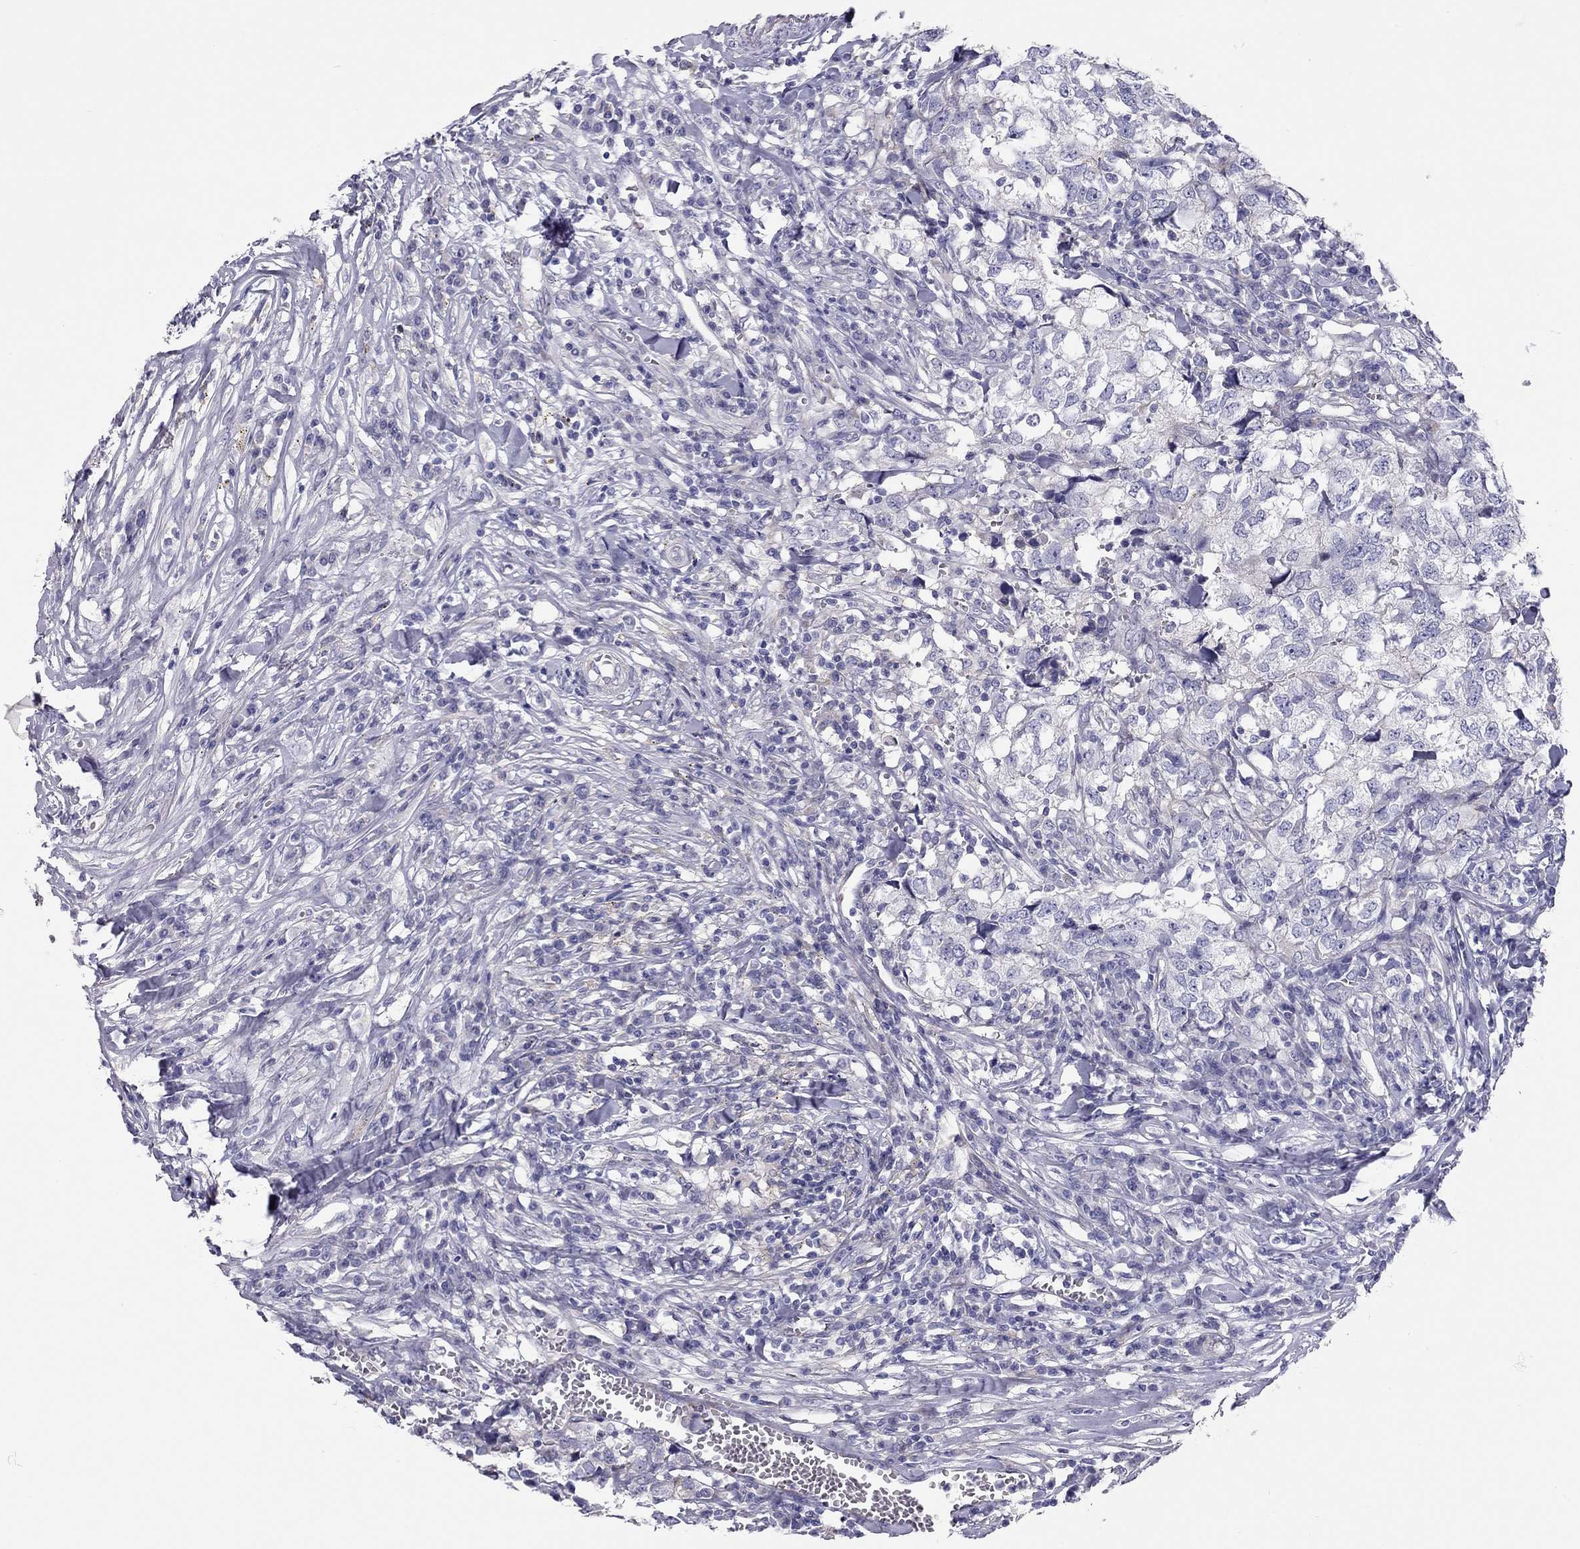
{"staining": {"intensity": "negative", "quantity": "none", "location": "none"}, "tissue": "breast cancer", "cell_type": "Tumor cells", "image_type": "cancer", "snomed": [{"axis": "morphology", "description": "Duct carcinoma"}, {"axis": "topography", "description": "Breast"}], "caption": "Tumor cells are negative for protein expression in human breast intraductal carcinoma.", "gene": "SCARB1", "patient": {"sex": "female", "age": 30}}